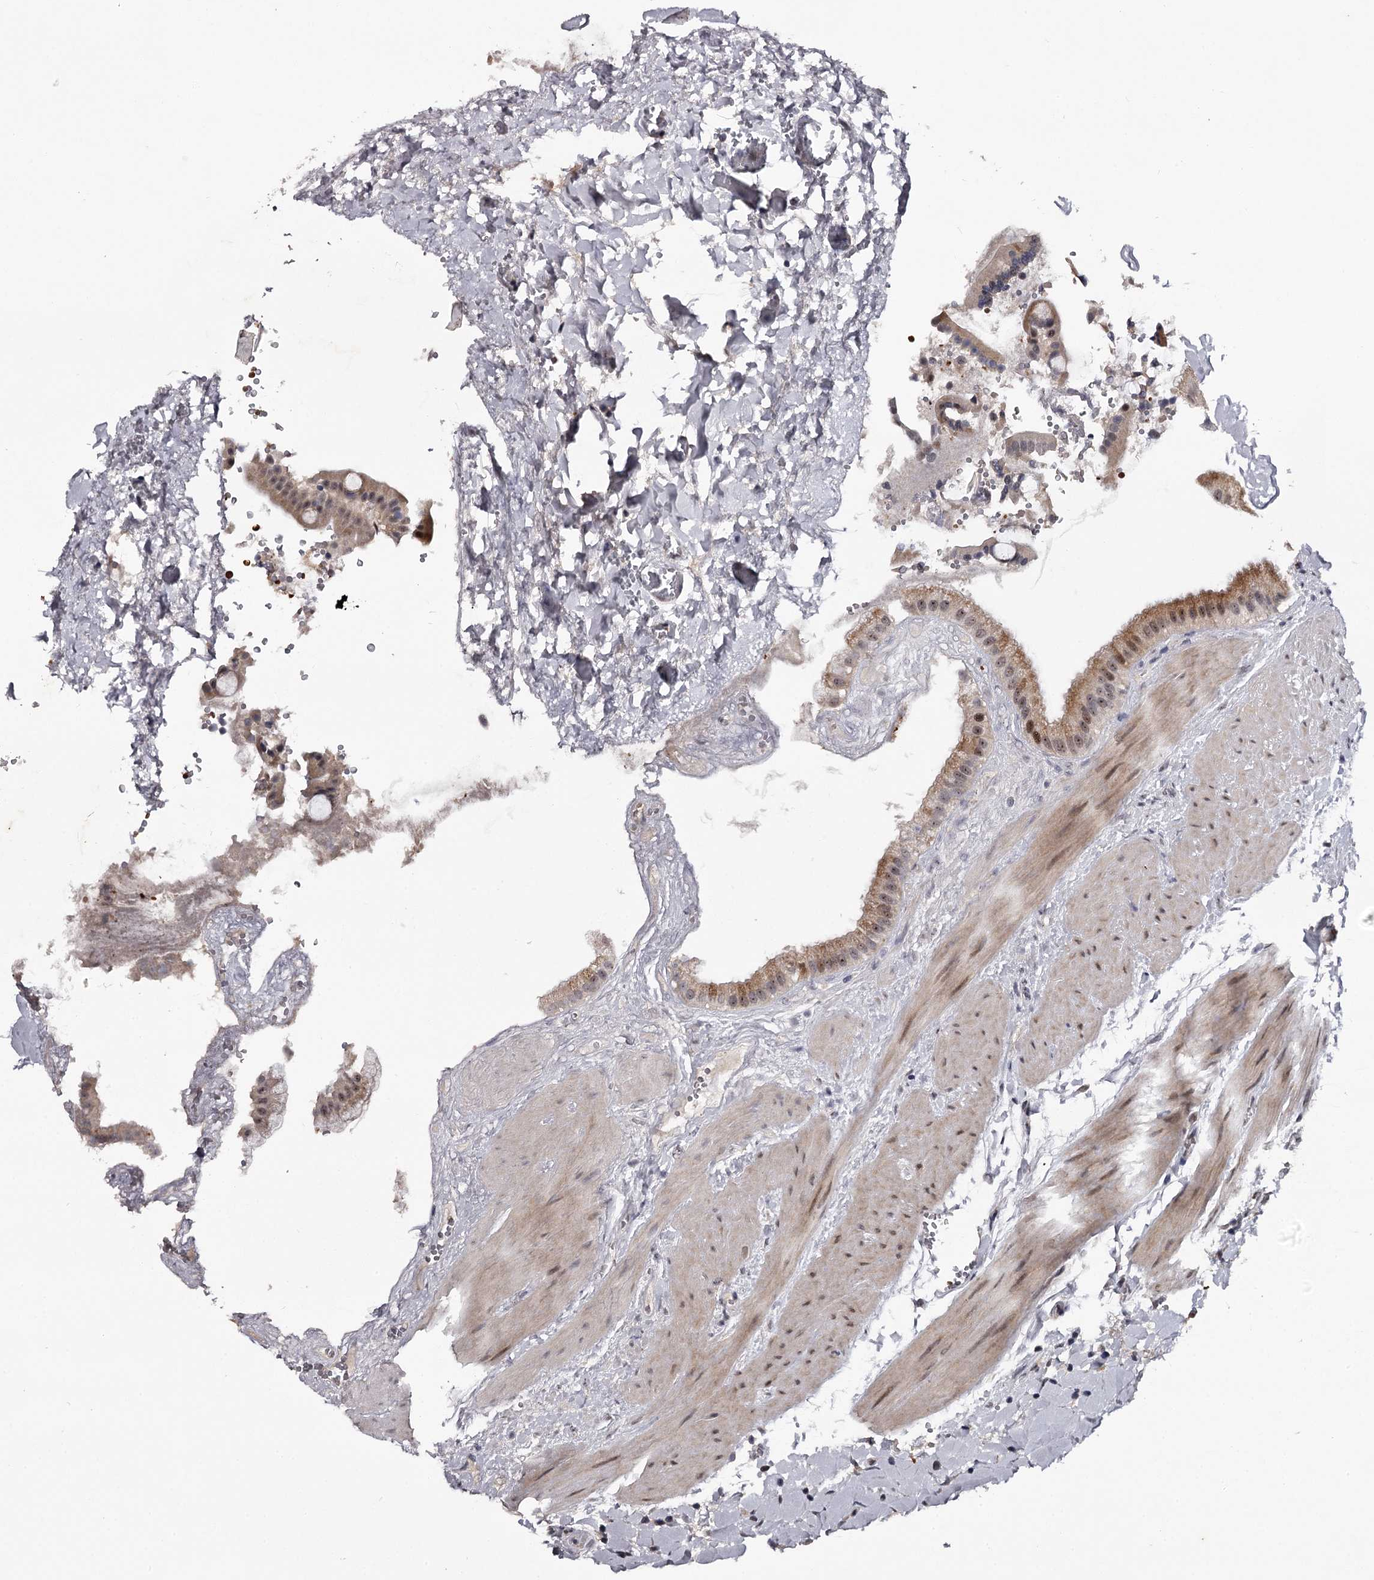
{"staining": {"intensity": "moderate", "quantity": ">75%", "location": "cytoplasmic/membranous,nuclear"}, "tissue": "gallbladder", "cell_type": "Glandular cells", "image_type": "normal", "snomed": [{"axis": "morphology", "description": "Normal tissue, NOS"}, {"axis": "topography", "description": "Gallbladder"}], "caption": "The photomicrograph shows staining of normal gallbladder, revealing moderate cytoplasmic/membranous,nuclear protein expression (brown color) within glandular cells.", "gene": "RNF44", "patient": {"sex": "male", "age": 55}}